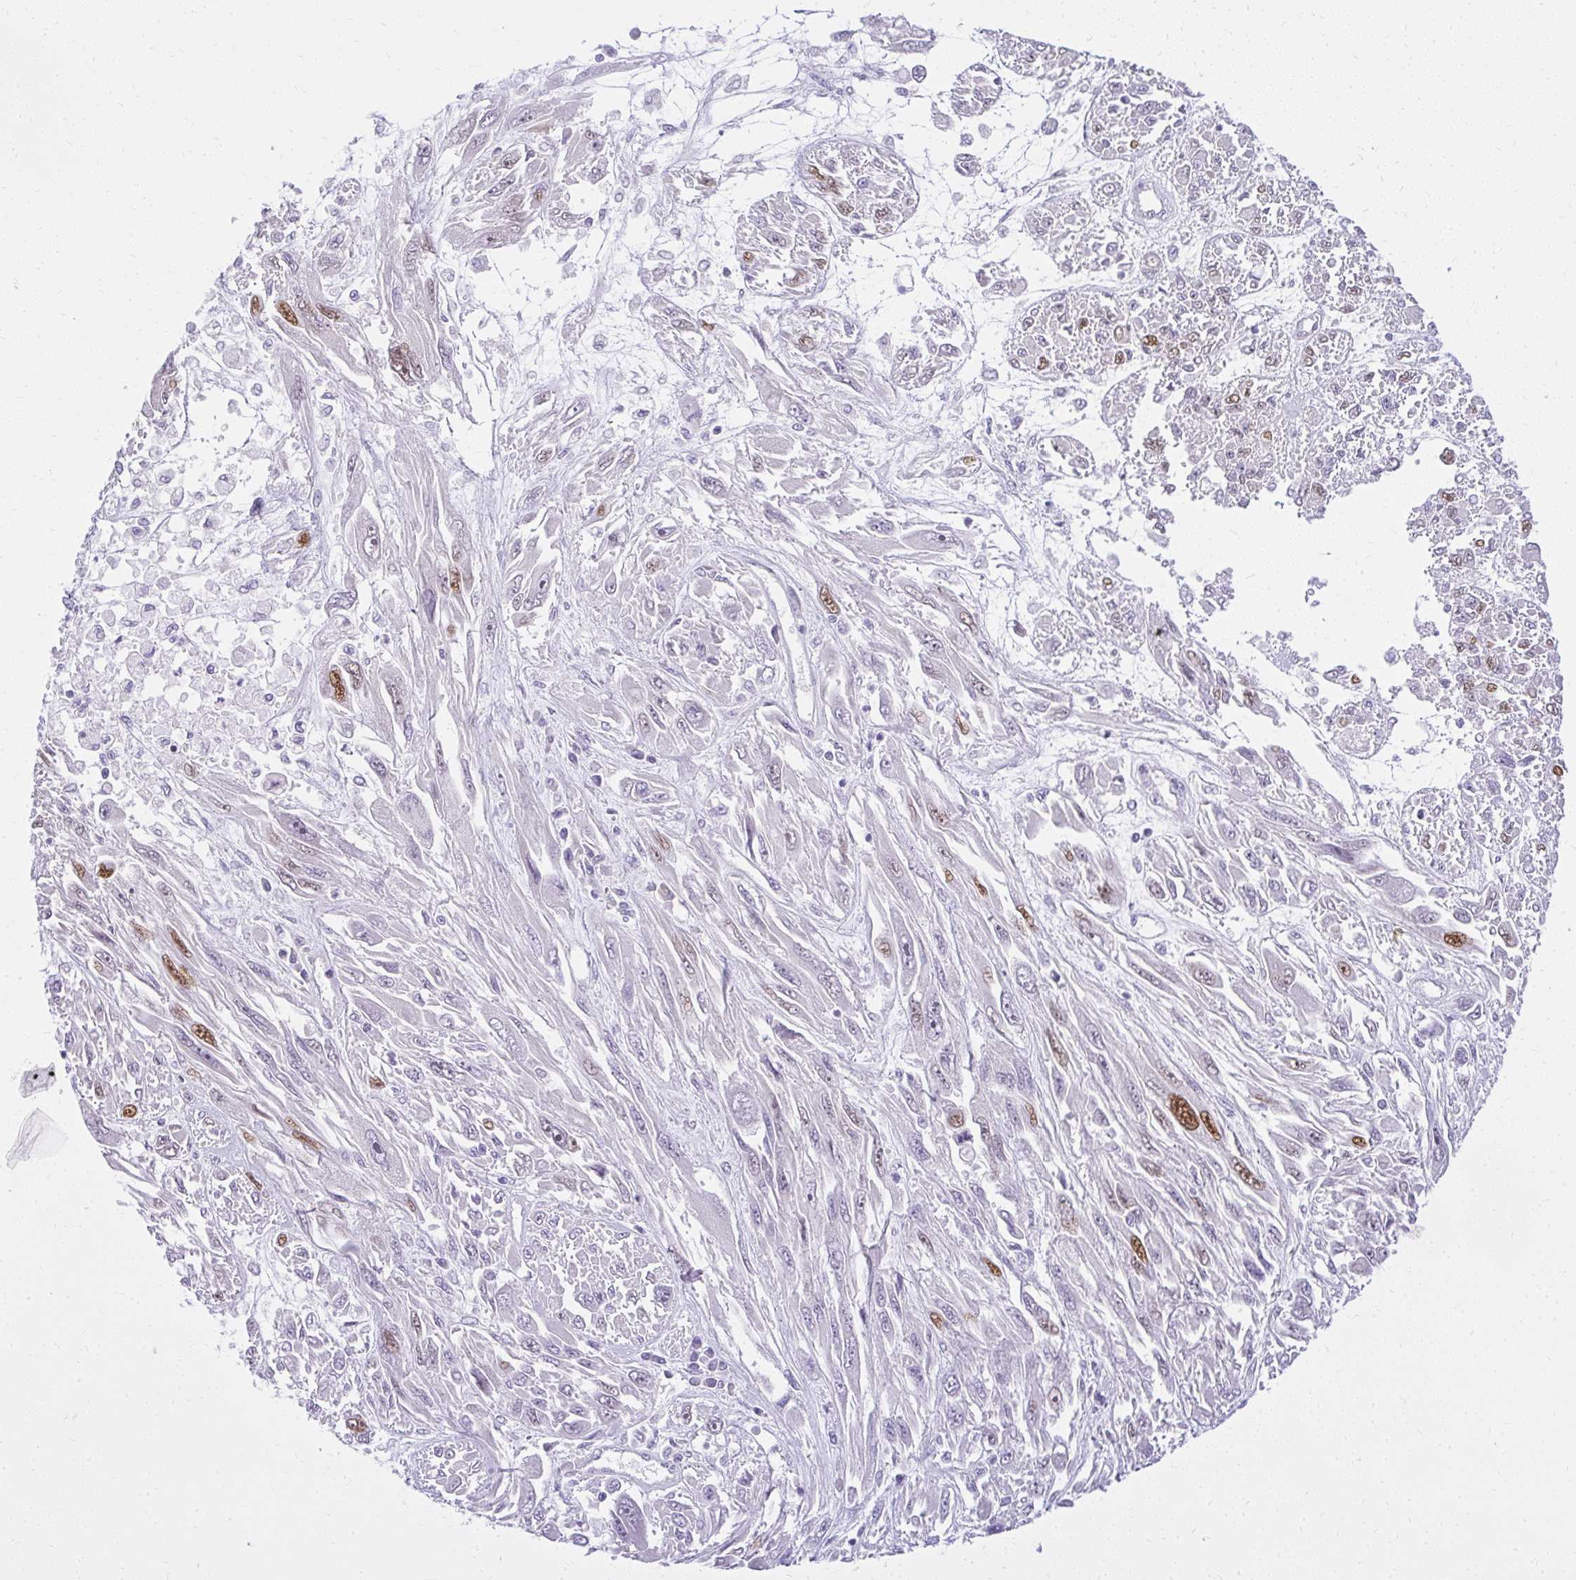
{"staining": {"intensity": "moderate", "quantity": "<25%", "location": "nuclear"}, "tissue": "melanoma", "cell_type": "Tumor cells", "image_type": "cancer", "snomed": [{"axis": "morphology", "description": "Malignant melanoma, NOS"}, {"axis": "topography", "description": "Skin"}], "caption": "The image displays staining of melanoma, revealing moderate nuclear protein staining (brown color) within tumor cells.", "gene": "PRAP1", "patient": {"sex": "female", "age": 91}}